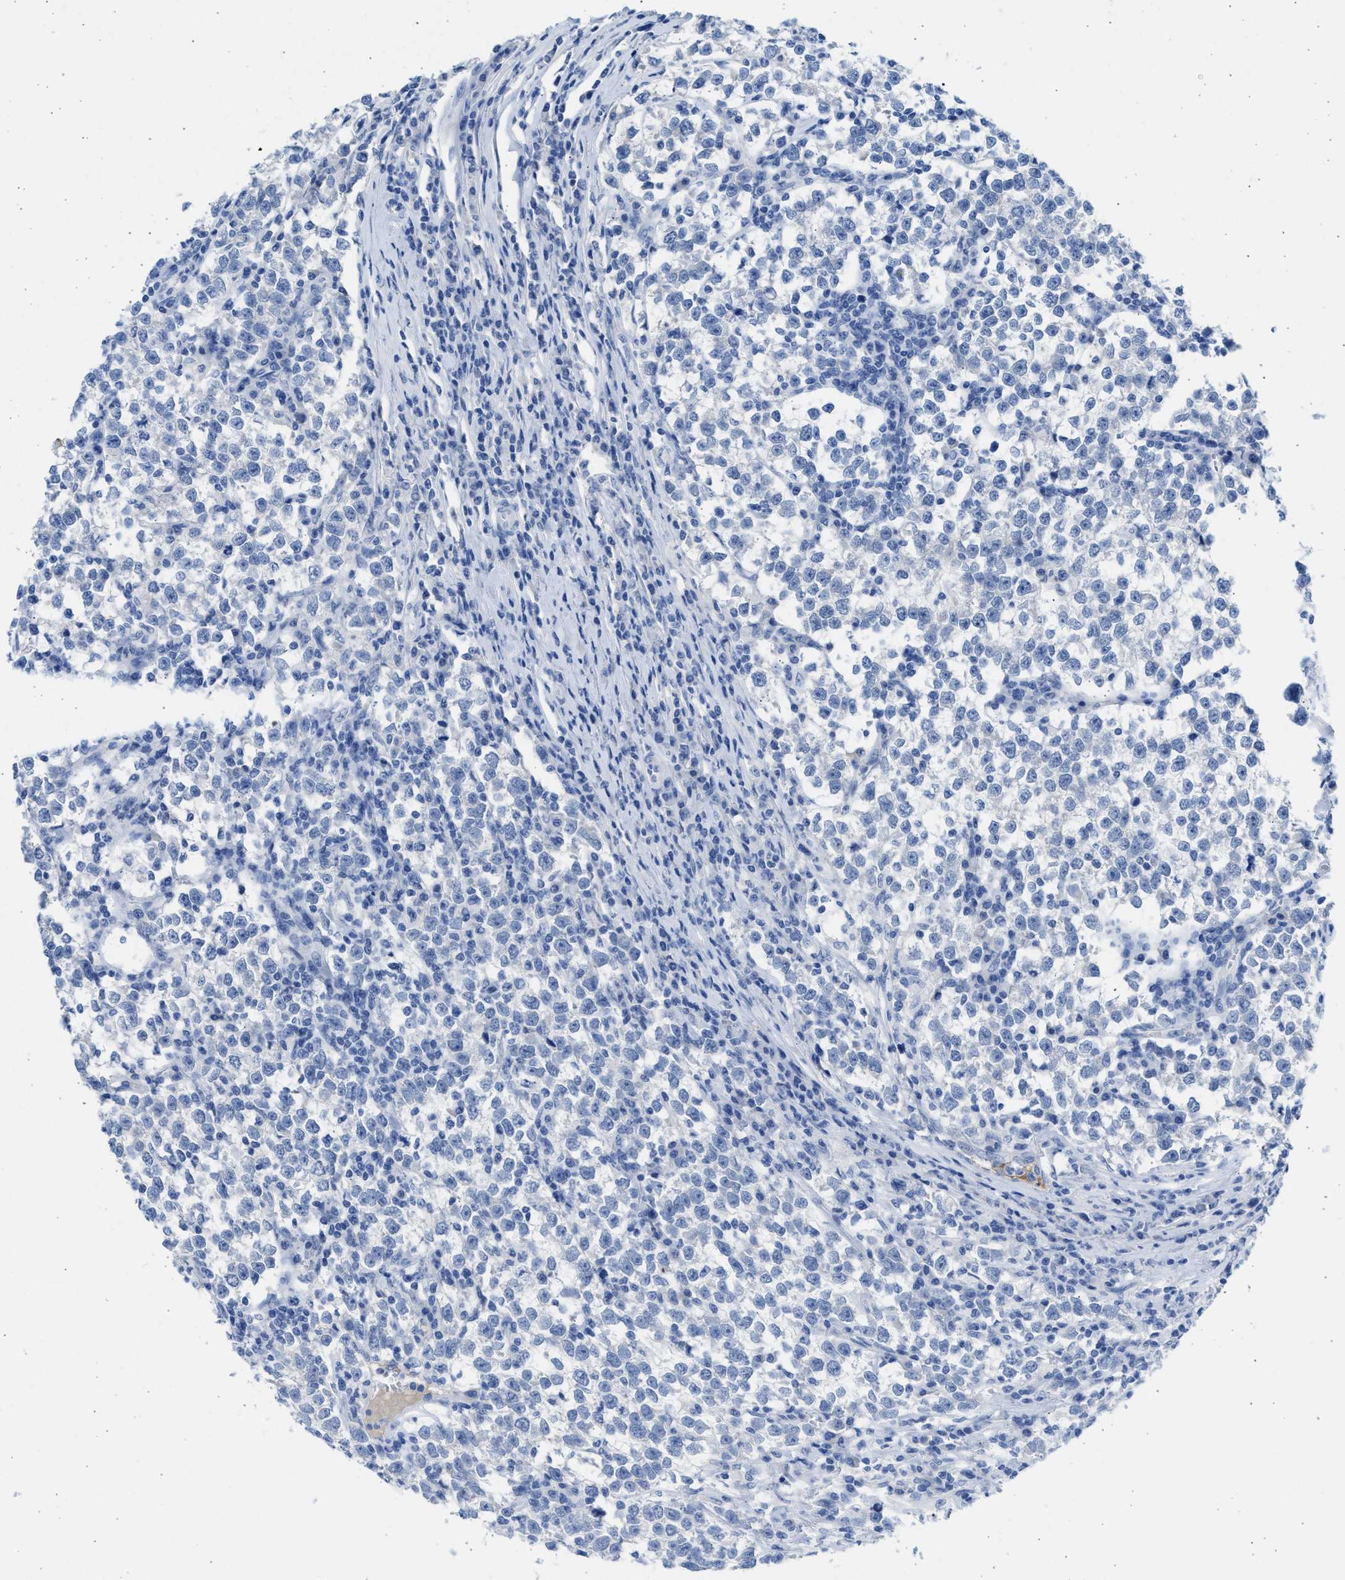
{"staining": {"intensity": "negative", "quantity": "none", "location": "none"}, "tissue": "testis cancer", "cell_type": "Tumor cells", "image_type": "cancer", "snomed": [{"axis": "morphology", "description": "Normal tissue, NOS"}, {"axis": "morphology", "description": "Seminoma, NOS"}, {"axis": "topography", "description": "Testis"}], "caption": "Immunohistochemistry (IHC) photomicrograph of testis cancer (seminoma) stained for a protein (brown), which shows no staining in tumor cells.", "gene": "SPATA3", "patient": {"sex": "male", "age": 43}}